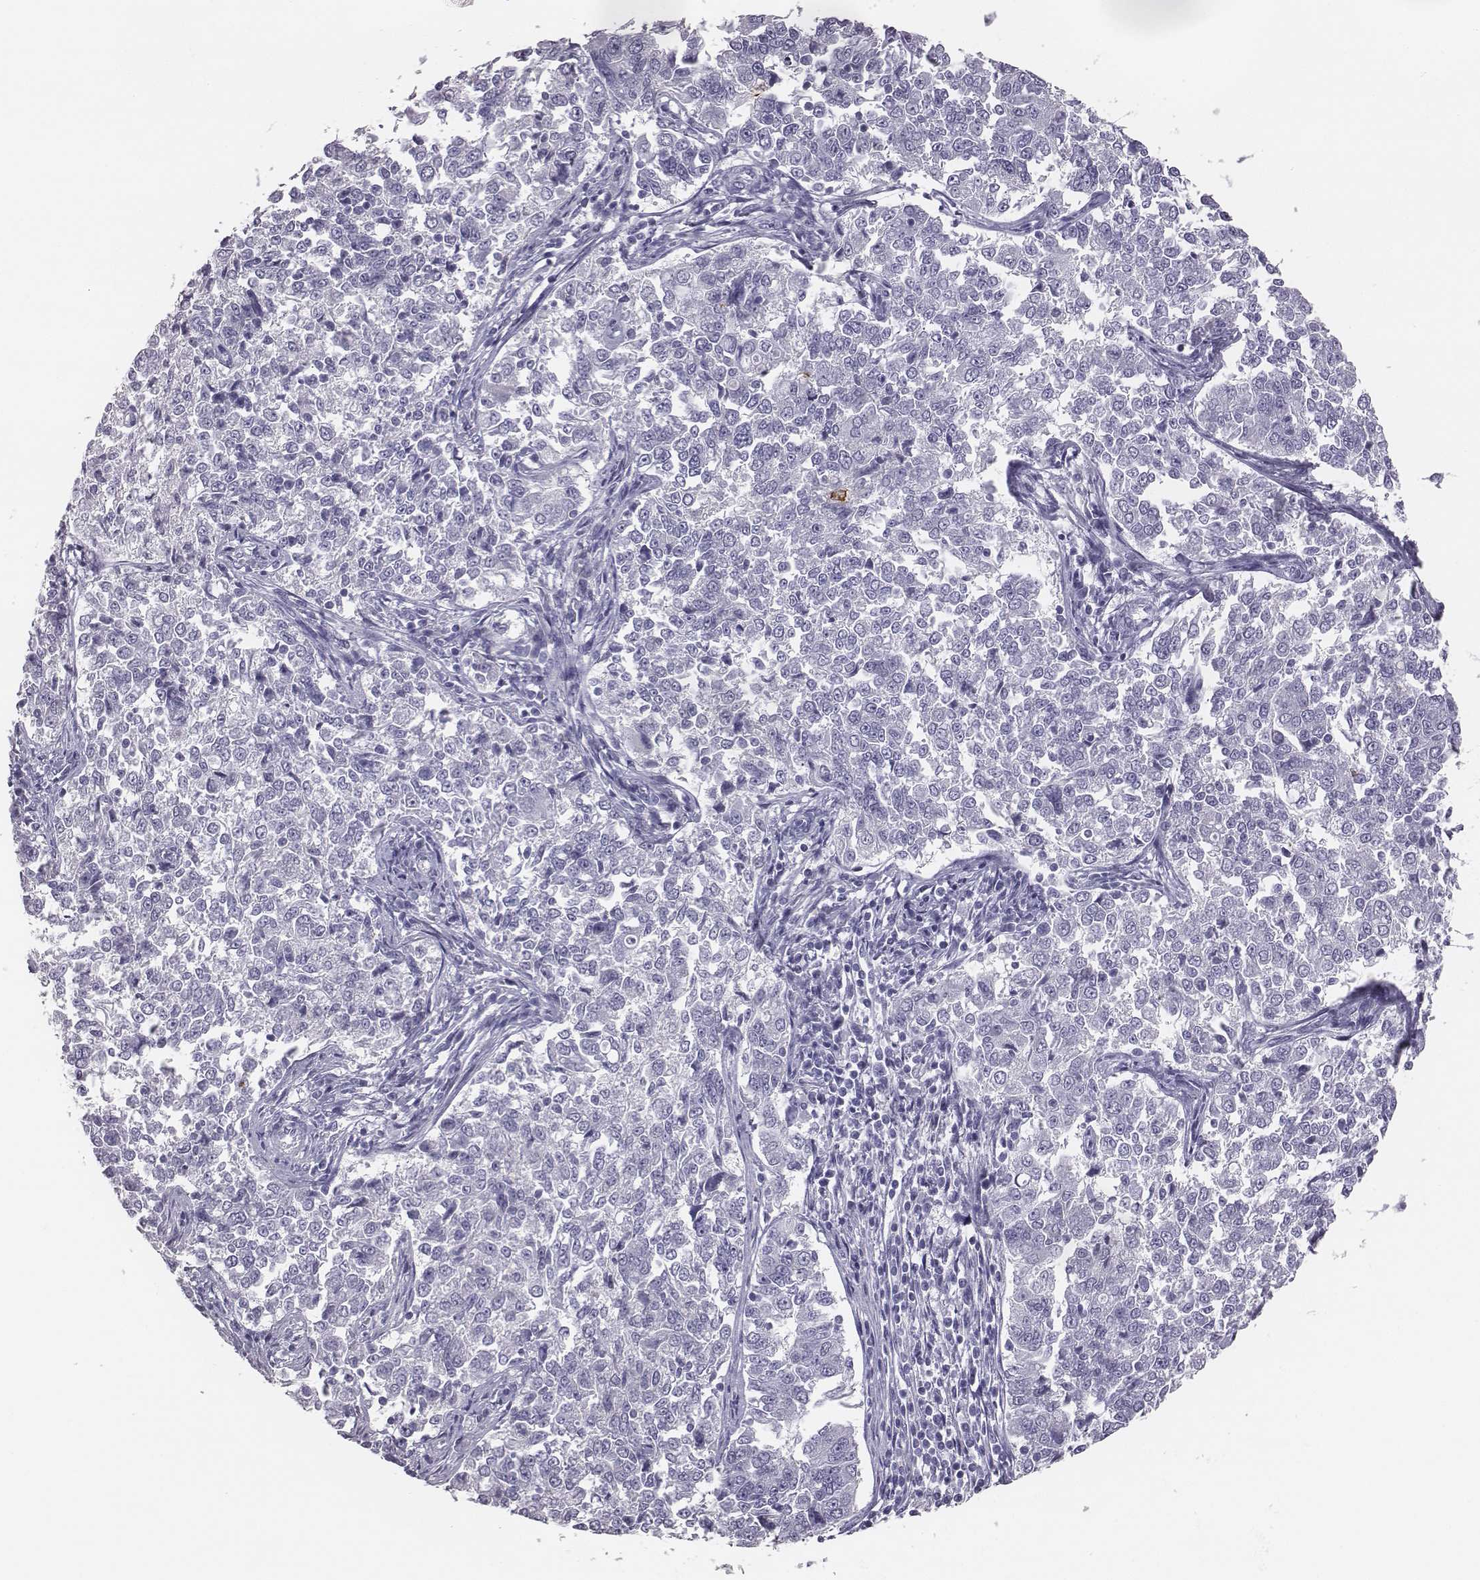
{"staining": {"intensity": "negative", "quantity": "none", "location": "none"}, "tissue": "endometrial cancer", "cell_type": "Tumor cells", "image_type": "cancer", "snomed": [{"axis": "morphology", "description": "Adenocarcinoma, NOS"}, {"axis": "topography", "description": "Endometrium"}], "caption": "Tumor cells show no significant protein positivity in endometrial cancer (adenocarcinoma).", "gene": "ACOD1", "patient": {"sex": "female", "age": 43}}